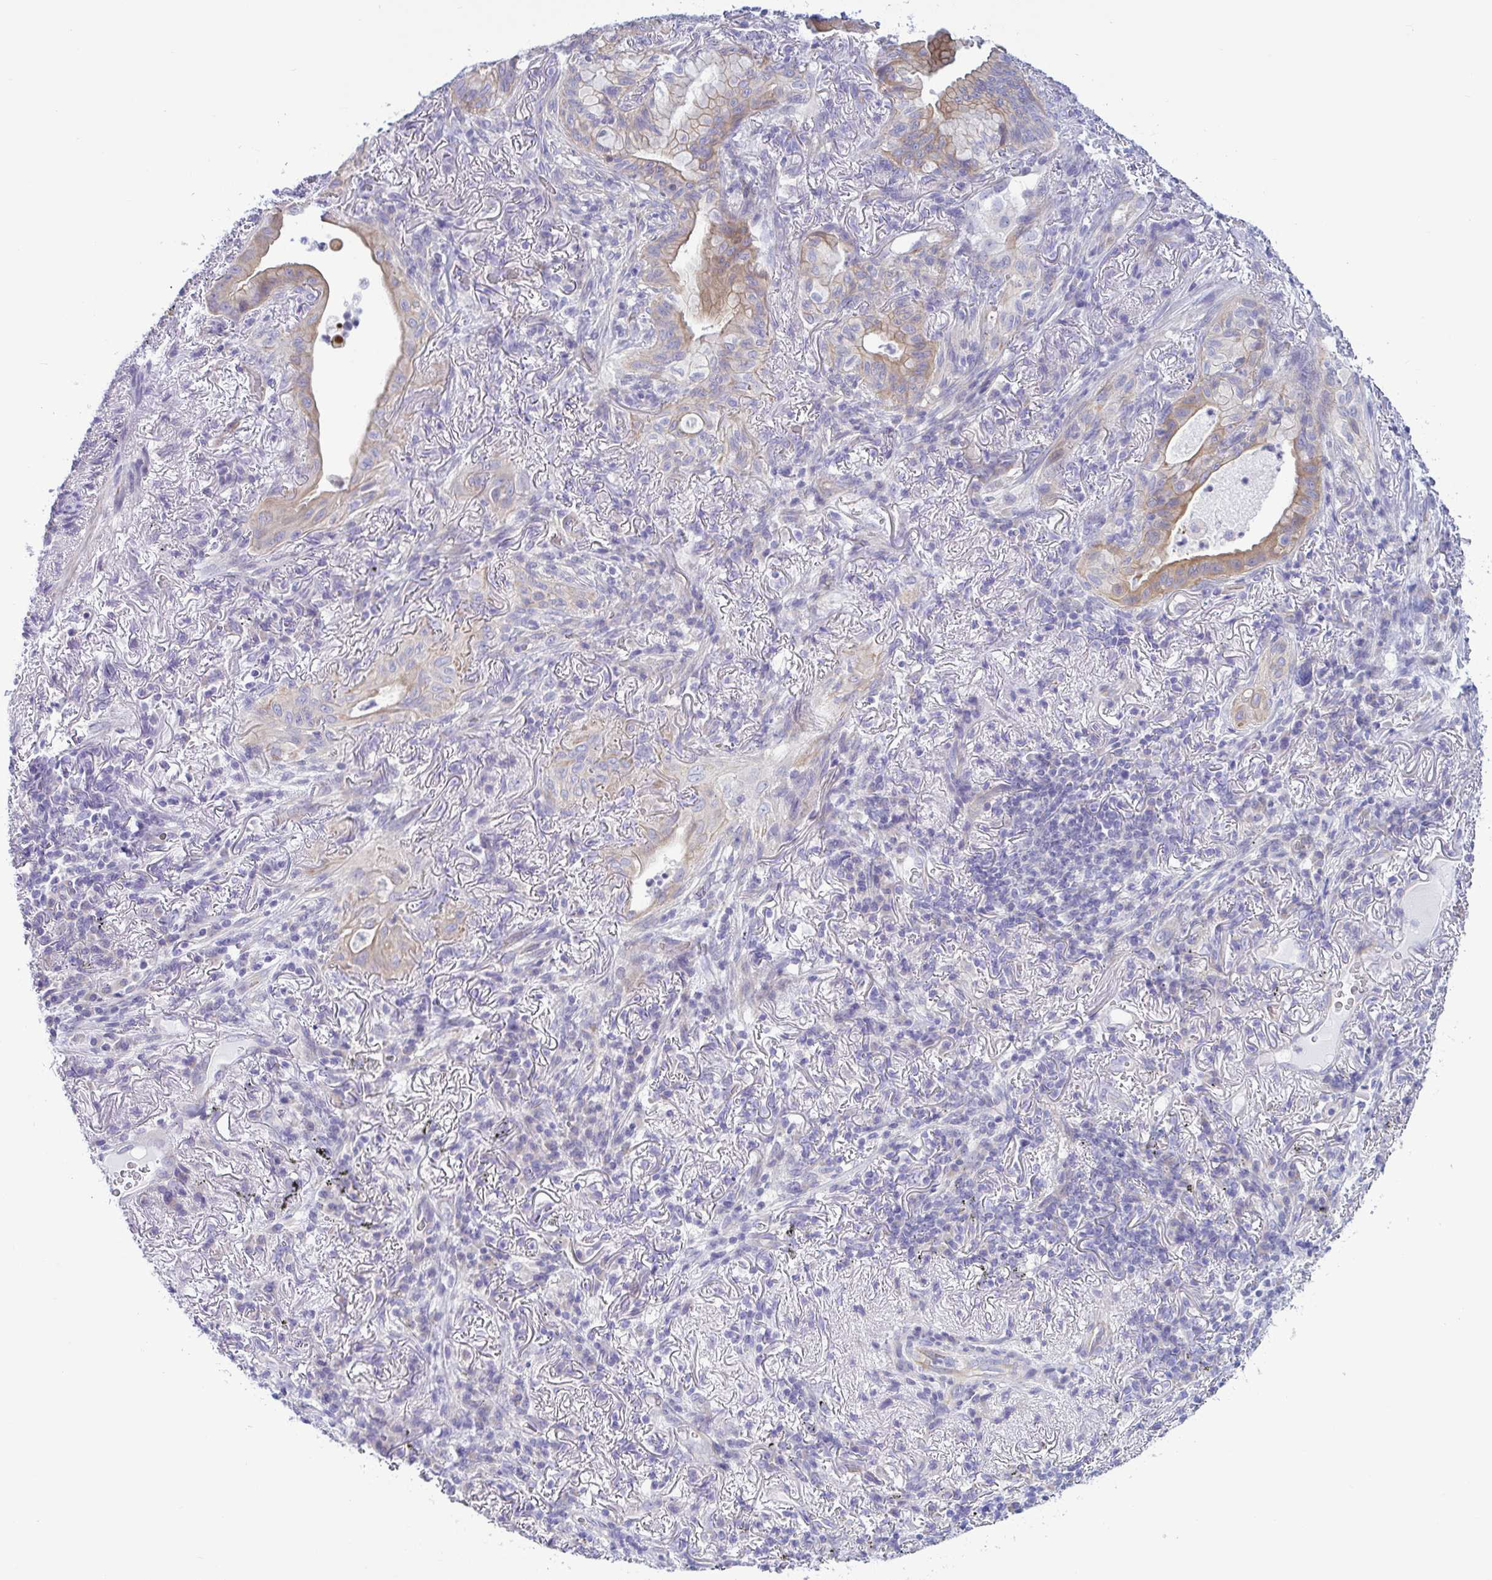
{"staining": {"intensity": "moderate", "quantity": "25%-75%", "location": "cytoplasmic/membranous"}, "tissue": "lung cancer", "cell_type": "Tumor cells", "image_type": "cancer", "snomed": [{"axis": "morphology", "description": "Adenocarcinoma, NOS"}, {"axis": "topography", "description": "Lung"}], "caption": "Tumor cells demonstrate medium levels of moderate cytoplasmic/membranous expression in about 25%-75% of cells in human adenocarcinoma (lung). The staining was performed using DAB (3,3'-diaminobenzidine) to visualize the protein expression in brown, while the nuclei were stained in blue with hematoxylin (Magnification: 20x).", "gene": "TNNI2", "patient": {"sex": "male", "age": 77}}